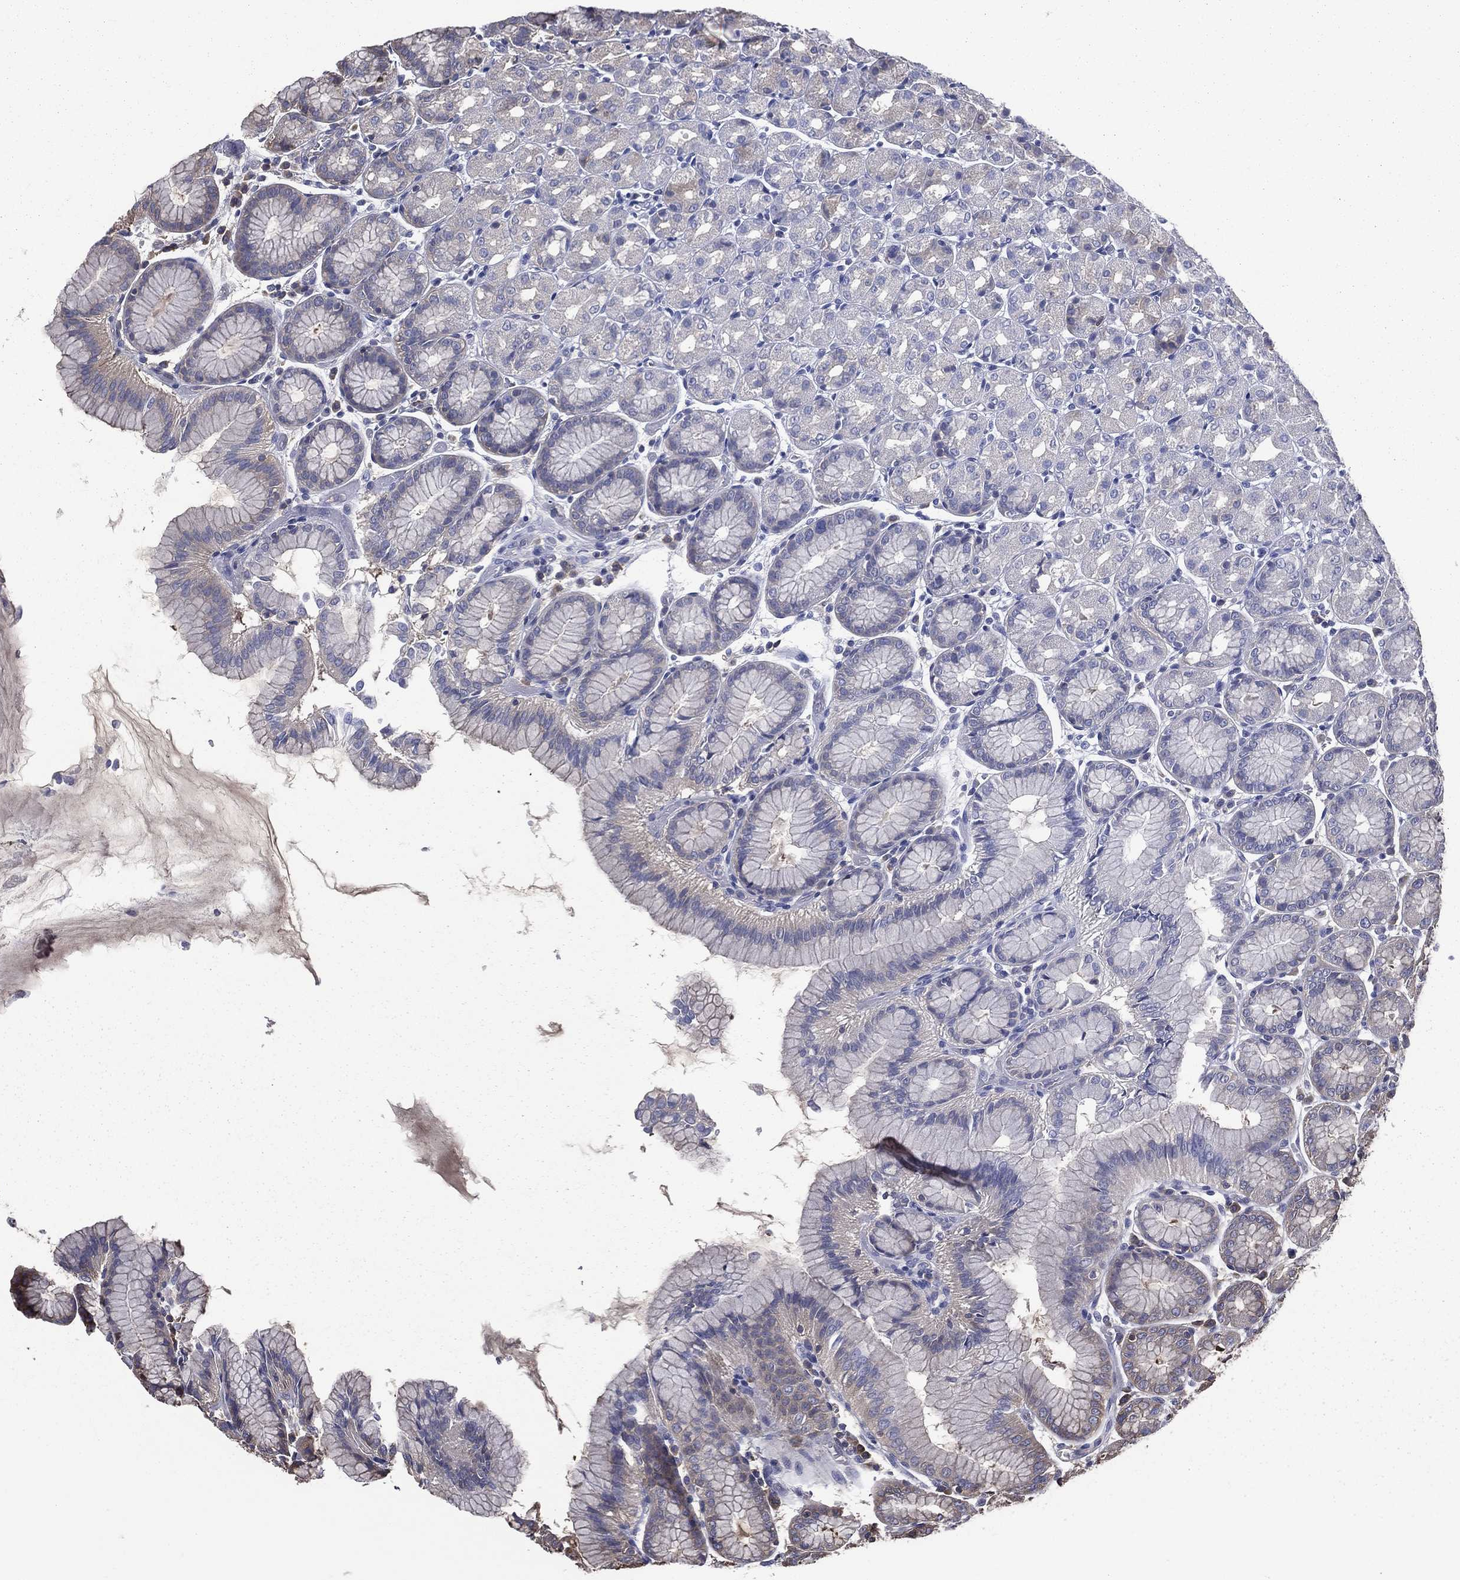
{"staining": {"intensity": "strong", "quantity": "<25%", "location": "cytoplasmic/membranous"}, "tissue": "stomach", "cell_type": "Glandular cells", "image_type": "normal", "snomed": [{"axis": "morphology", "description": "Normal tissue, NOS"}, {"axis": "morphology", "description": "Adenocarcinoma, NOS"}, {"axis": "topography", "description": "Stomach"}], "caption": "Glandular cells demonstrate strong cytoplasmic/membranous positivity in approximately <25% of cells in benign stomach. (IHC, brightfield microscopy, high magnification).", "gene": "SARS1", "patient": {"sex": "female", "age": 81}}